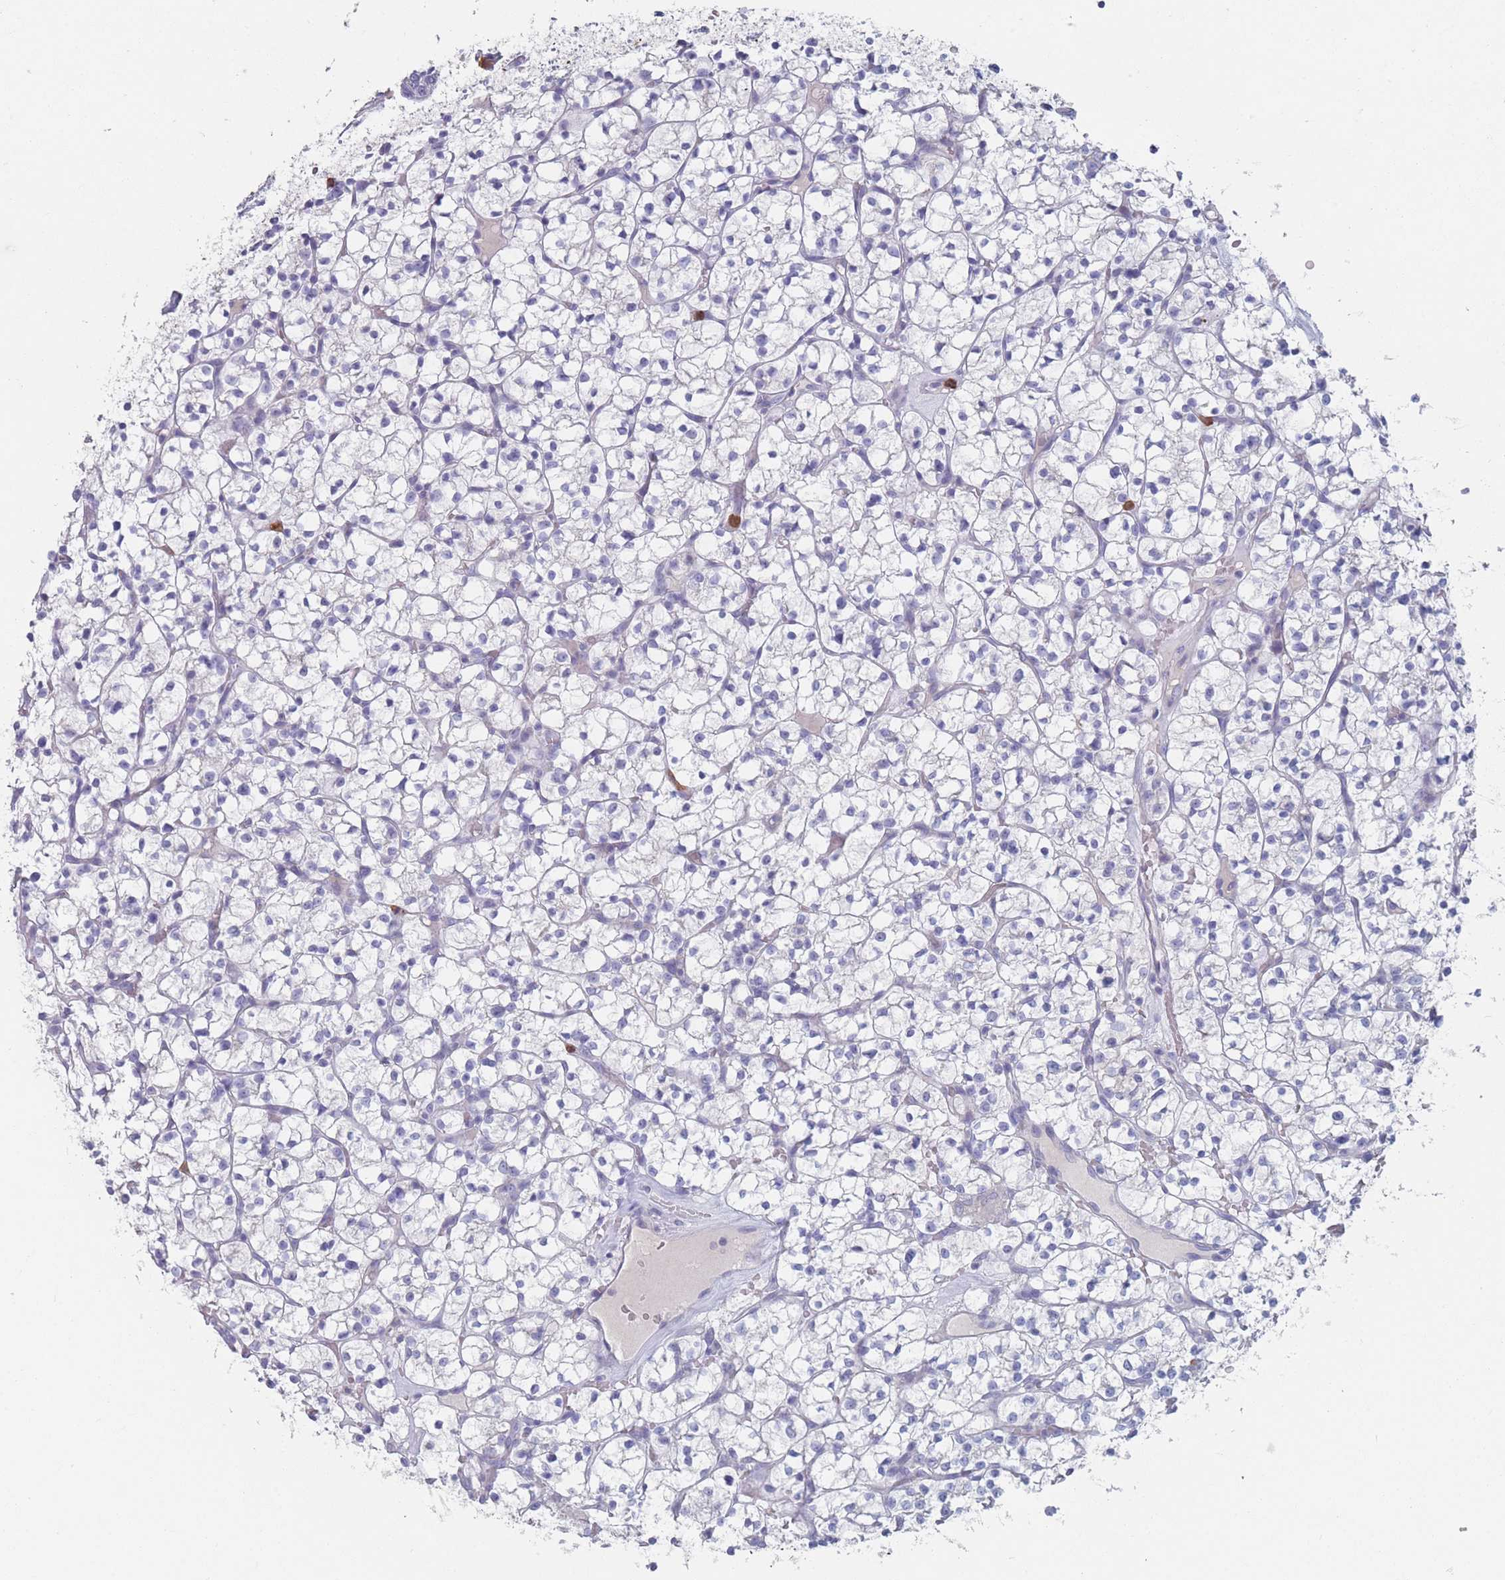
{"staining": {"intensity": "negative", "quantity": "none", "location": "none"}, "tissue": "renal cancer", "cell_type": "Tumor cells", "image_type": "cancer", "snomed": [{"axis": "morphology", "description": "Adenocarcinoma, NOS"}, {"axis": "topography", "description": "Kidney"}], "caption": "Tumor cells show no significant protein expression in renal cancer (adenocarcinoma).", "gene": "ATP1A3", "patient": {"sex": "female", "age": 64}}